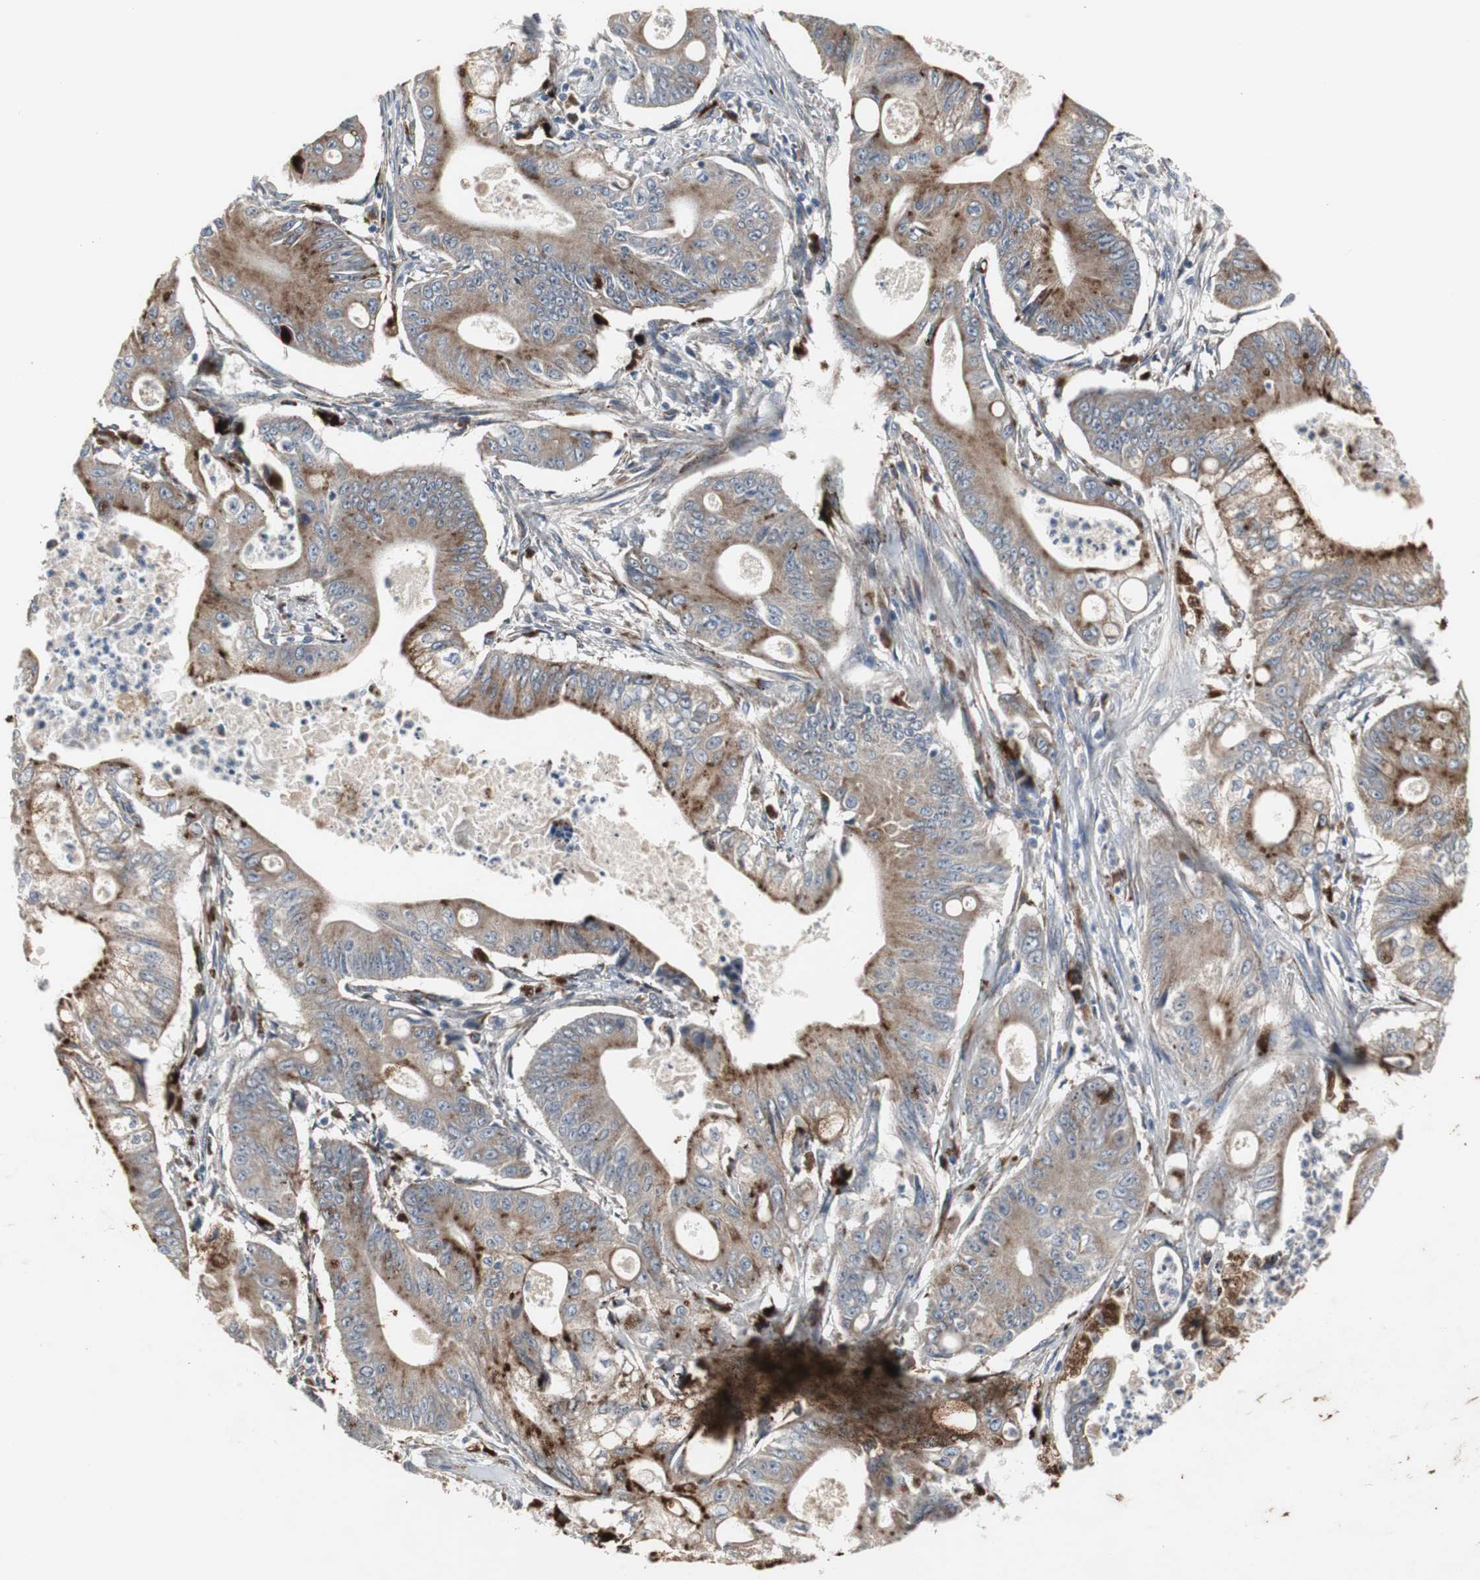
{"staining": {"intensity": "strong", "quantity": ">75%", "location": "cytoplasmic/membranous"}, "tissue": "pancreatic cancer", "cell_type": "Tumor cells", "image_type": "cancer", "snomed": [{"axis": "morphology", "description": "Normal tissue, NOS"}, {"axis": "topography", "description": "Lymph node"}], "caption": "The image demonstrates a brown stain indicating the presence of a protein in the cytoplasmic/membranous of tumor cells in pancreatic cancer. Nuclei are stained in blue.", "gene": "GBA1", "patient": {"sex": "male", "age": 62}}